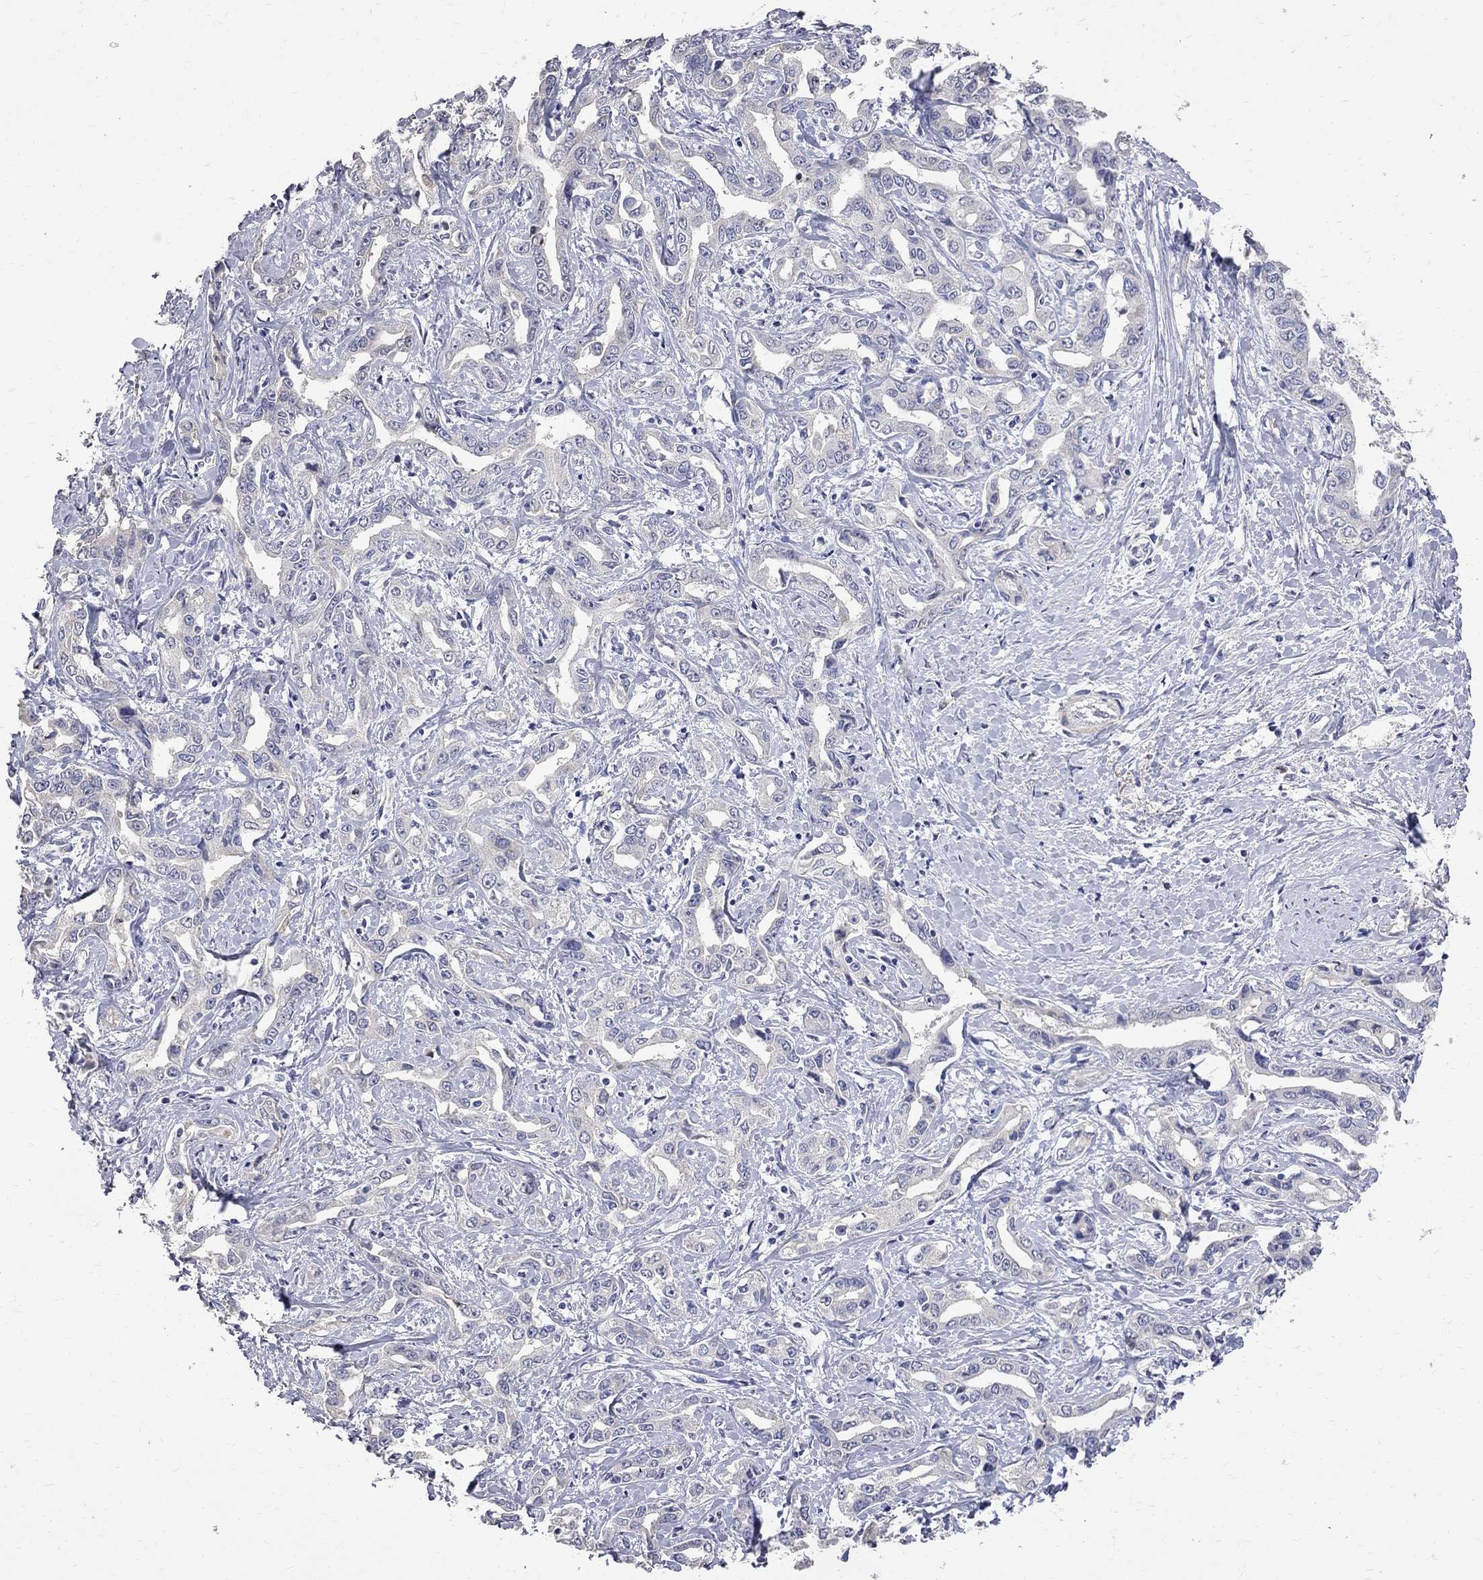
{"staining": {"intensity": "negative", "quantity": "none", "location": "none"}, "tissue": "liver cancer", "cell_type": "Tumor cells", "image_type": "cancer", "snomed": [{"axis": "morphology", "description": "Cholangiocarcinoma"}, {"axis": "topography", "description": "Liver"}], "caption": "Tumor cells show no significant expression in liver cancer.", "gene": "CKAP2", "patient": {"sex": "male", "age": 59}}